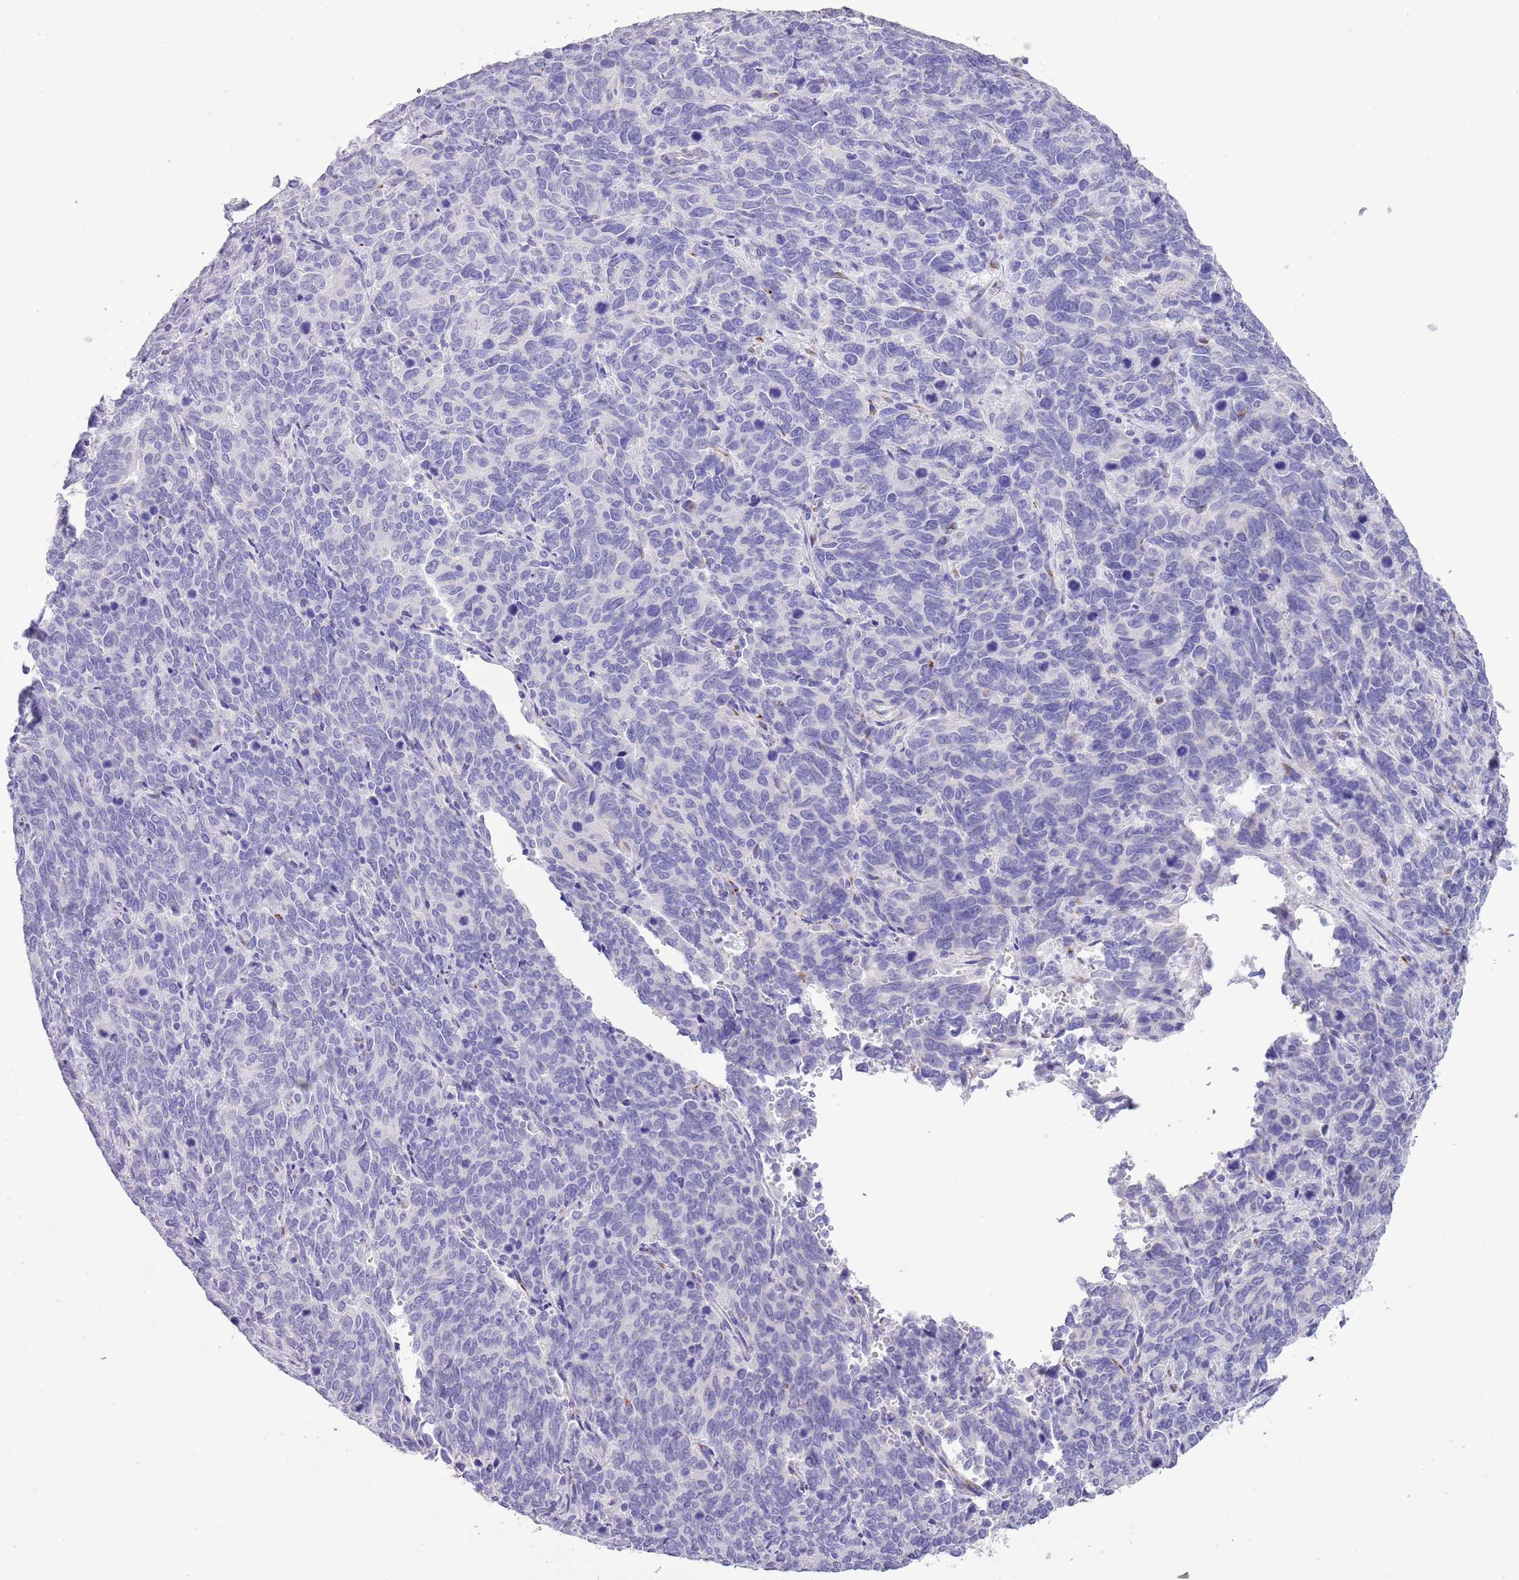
{"staining": {"intensity": "negative", "quantity": "none", "location": "none"}, "tissue": "cervical cancer", "cell_type": "Tumor cells", "image_type": "cancer", "snomed": [{"axis": "morphology", "description": "Squamous cell carcinoma, NOS"}, {"axis": "topography", "description": "Cervix"}], "caption": "IHC of human squamous cell carcinoma (cervical) shows no positivity in tumor cells.", "gene": "OR2Z1", "patient": {"sex": "female", "age": 60}}